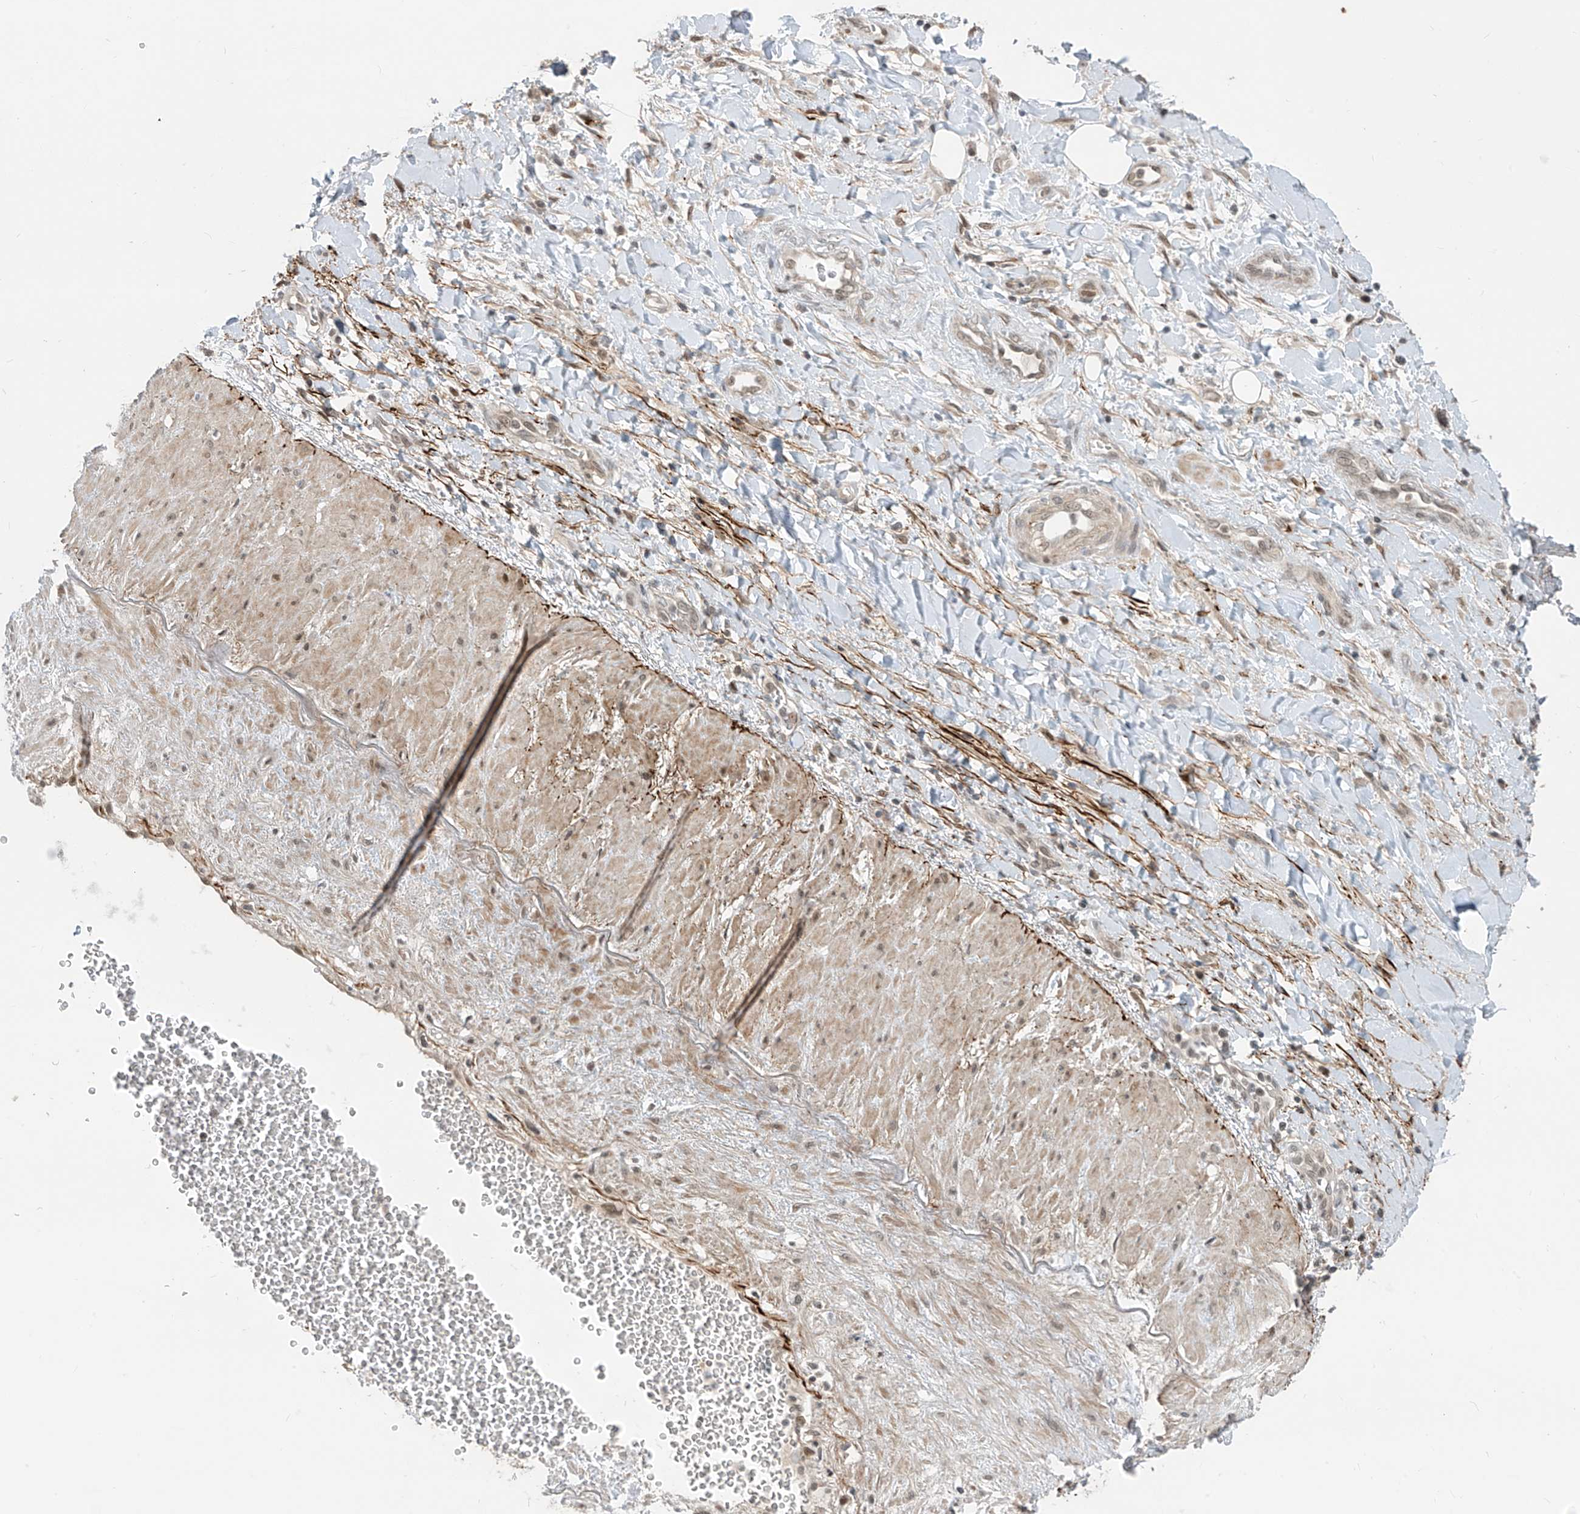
{"staining": {"intensity": "negative", "quantity": "none", "location": "none"}, "tissue": "adipose tissue", "cell_type": "Adipocytes", "image_type": "normal", "snomed": [{"axis": "morphology", "description": "Normal tissue, NOS"}, {"axis": "morphology", "description": "Adenocarcinoma, NOS"}, {"axis": "topography", "description": "Pancreas"}, {"axis": "topography", "description": "Peripheral nerve tissue"}], "caption": "IHC micrograph of unremarkable adipose tissue stained for a protein (brown), which demonstrates no positivity in adipocytes.", "gene": "LAGE3", "patient": {"sex": "male", "age": 59}}